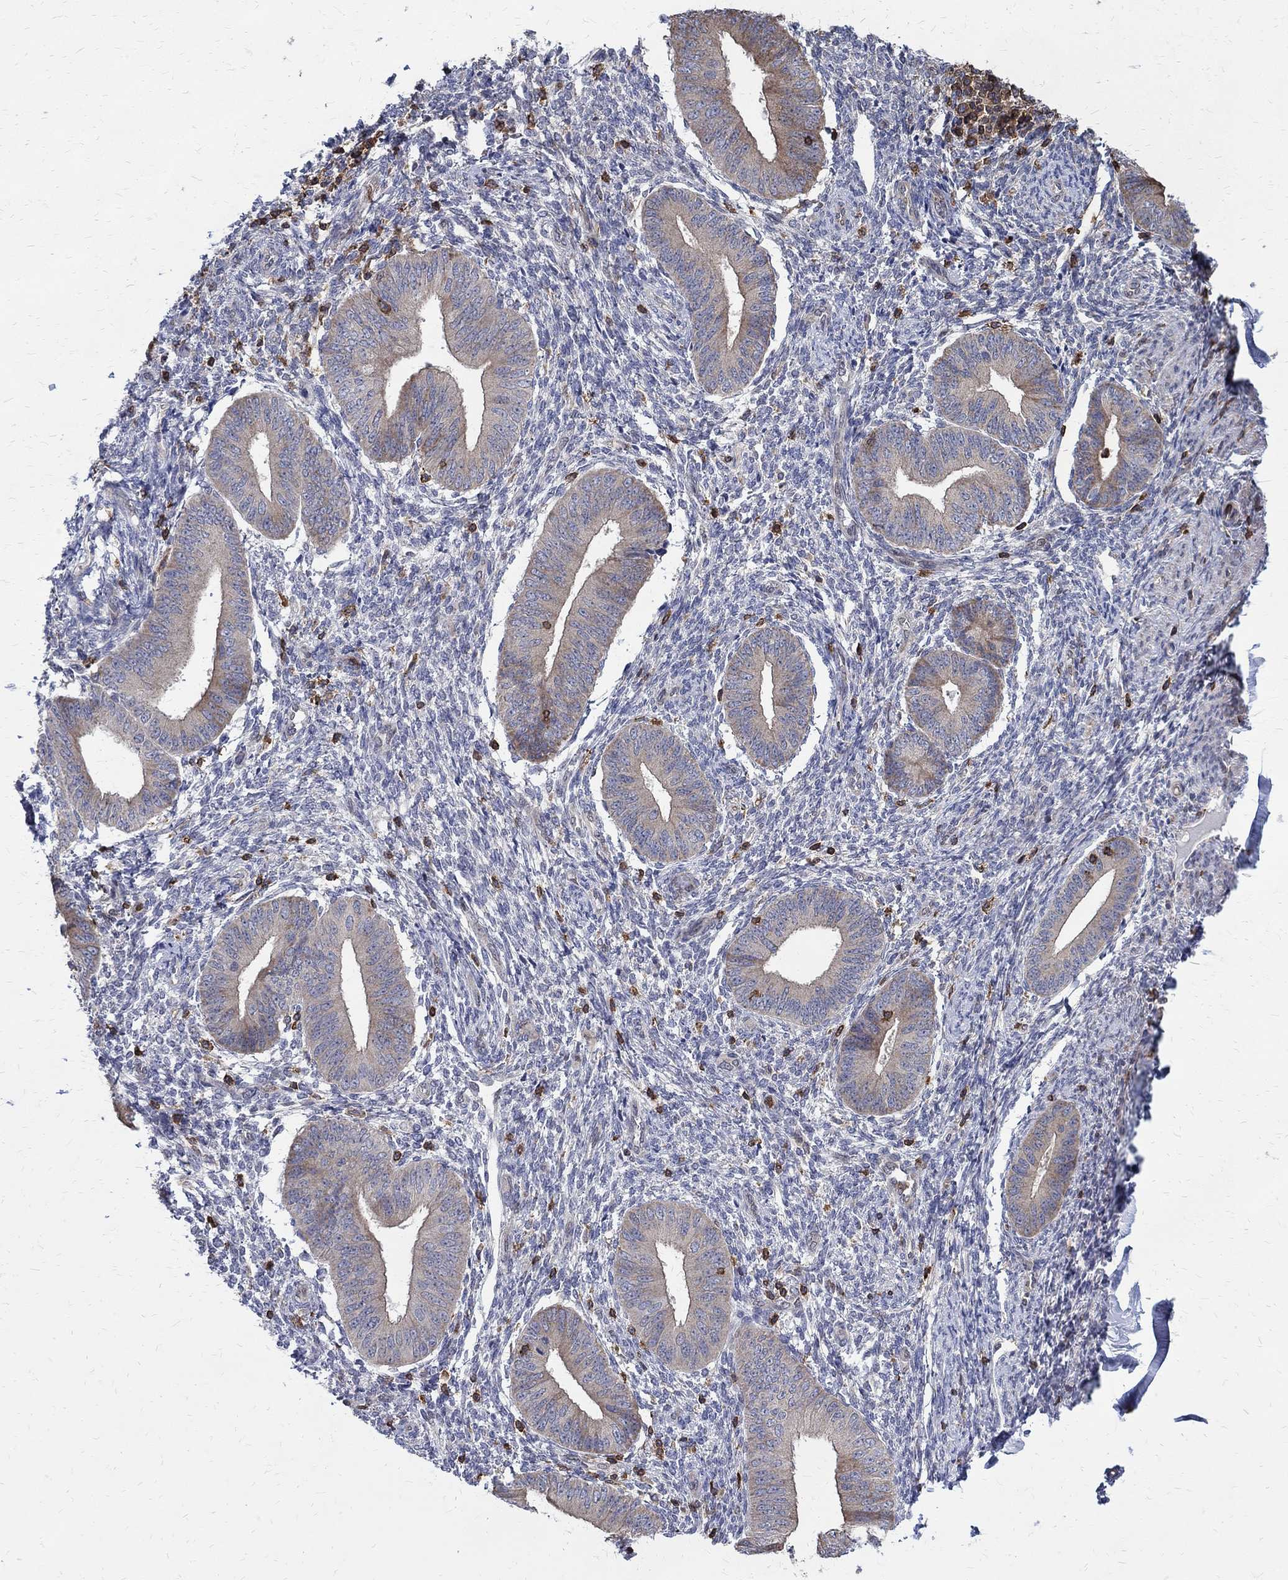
{"staining": {"intensity": "negative", "quantity": "none", "location": "none"}, "tissue": "endometrium", "cell_type": "Cells in endometrial stroma", "image_type": "normal", "snomed": [{"axis": "morphology", "description": "Normal tissue, NOS"}, {"axis": "topography", "description": "Endometrium"}], "caption": "Immunohistochemistry of unremarkable human endometrium displays no staining in cells in endometrial stroma.", "gene": "AGAP2", "patient": {"sex": "female", "age": 47}}